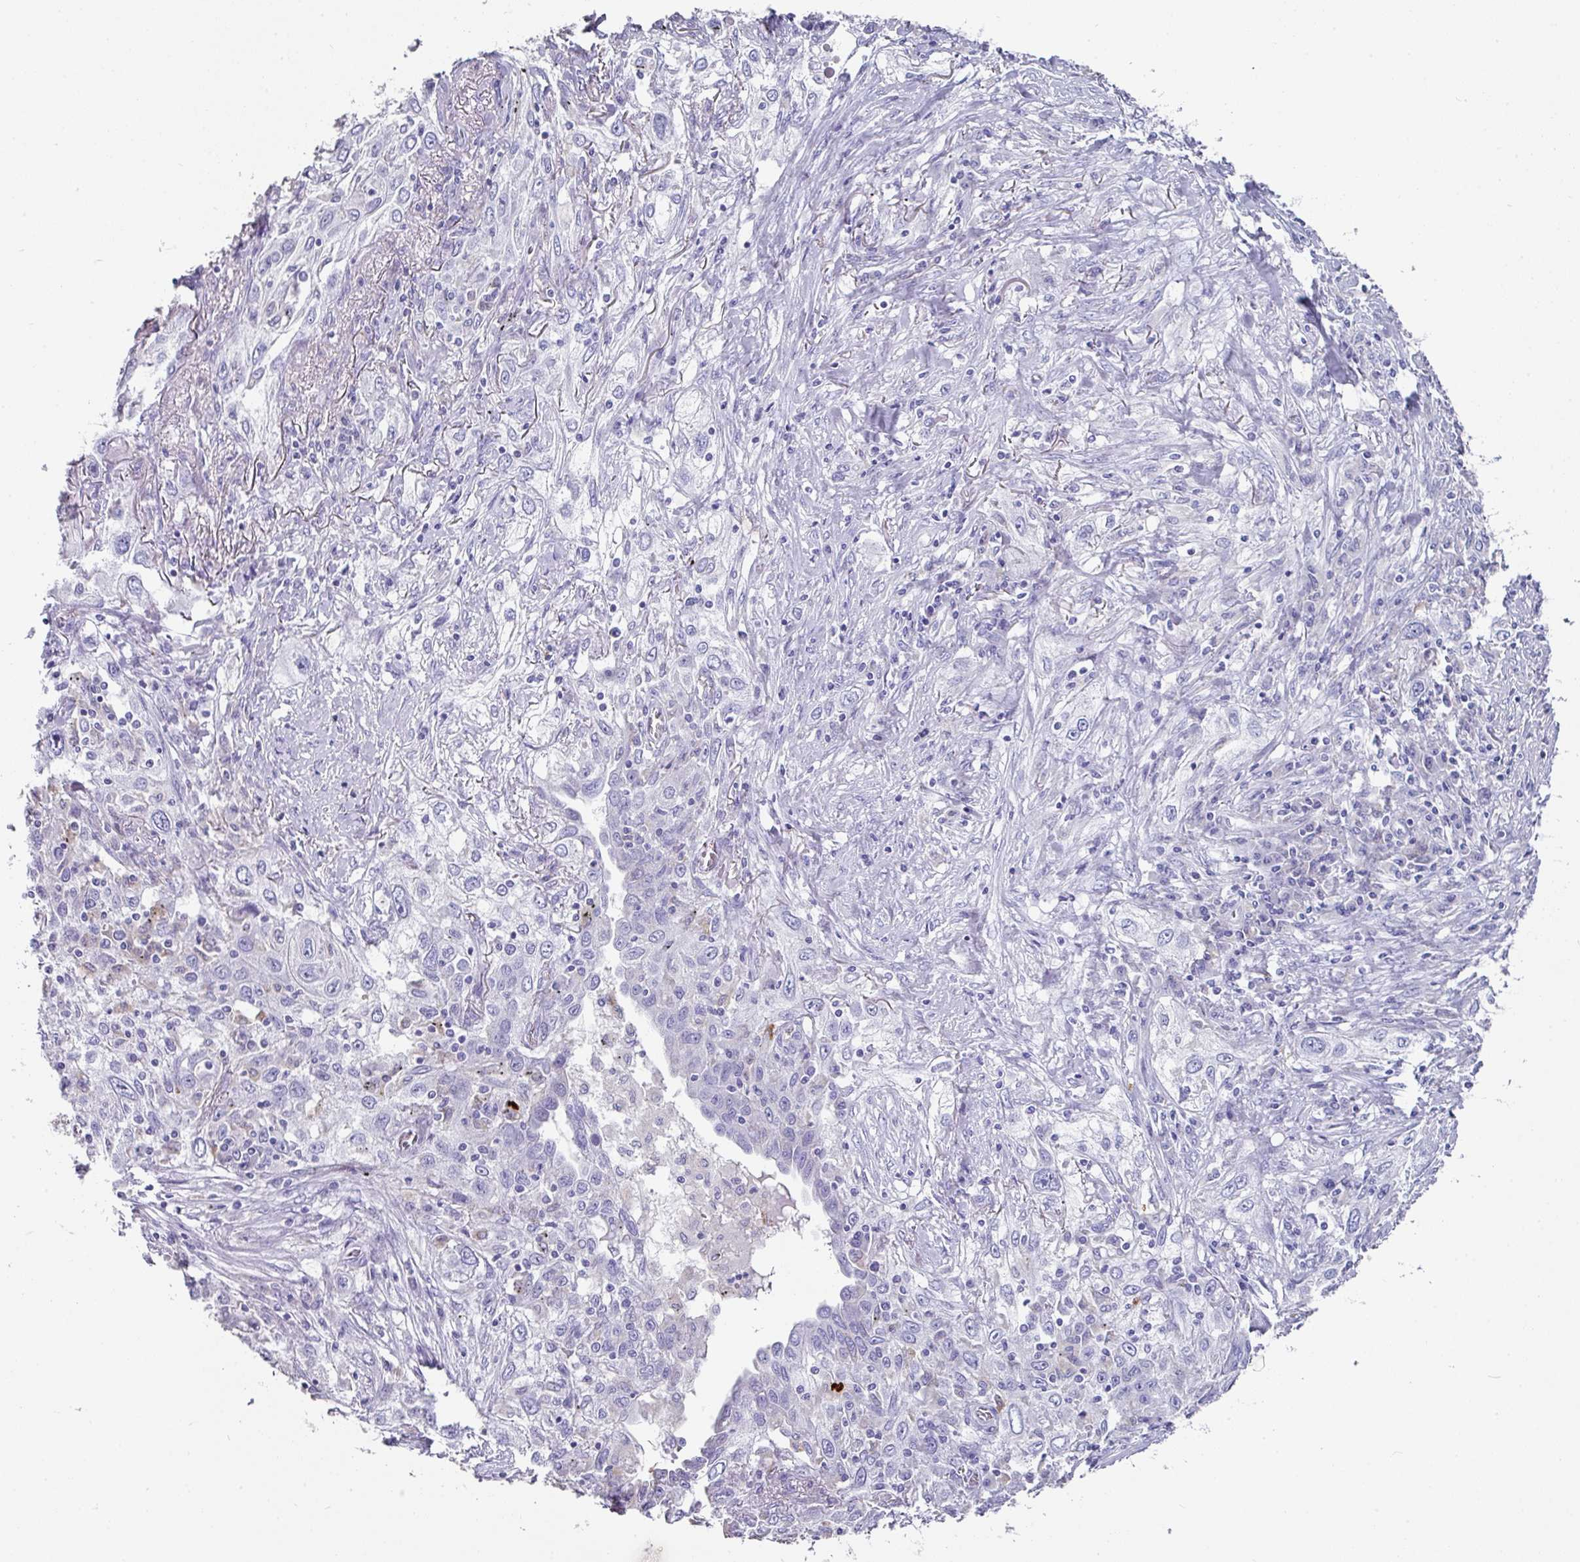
{"staining": {"intensity": "negative", "quantity": "none", "location": "none"}, "tissue": "lung cancer", "cell_type": "Tumor cells", "image_type": "cancer", "snomed": [{"axis": "morphology", "description": "Squamous cell carcinoma, NOS"}, {"axis": "topography", "description": "Lung"}], "caption": "Immunohistochemistry photomicrograph of human squamous cell carcinoma (lung) stained for a protein (brown), which demonstrates no staining in tumor cells.", "gene": "CPVL", "patient": {"sex": "female", "age": 69}}